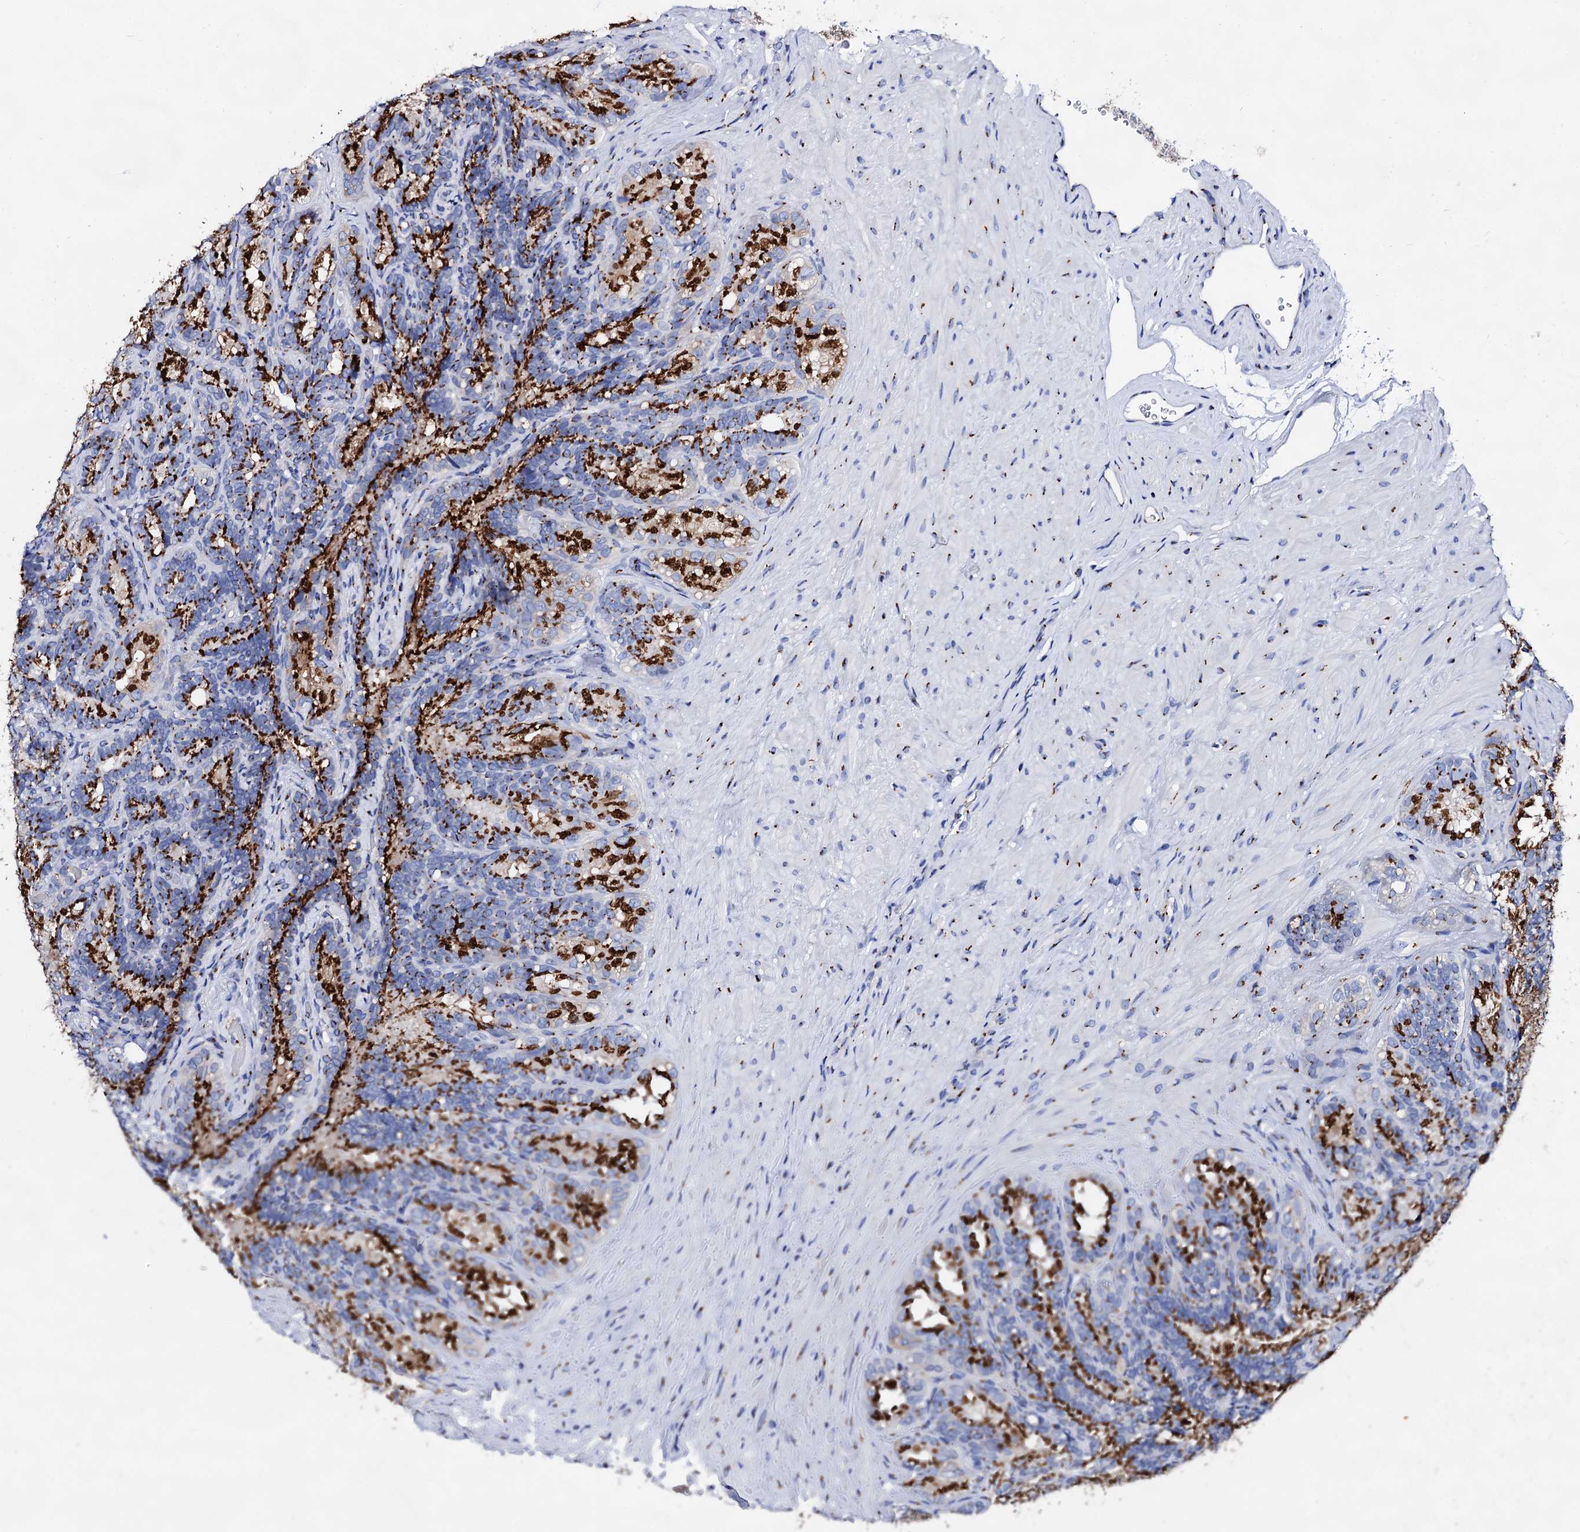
{"staining": {"intensity": "strong", "quantity": "25%-75%", "location": "cytoplasmic/membranous"}, "tissue": "seminal vesicle", "cell_type": "Glandular cells", "image_type": "normal", "snomed": [{"axis": "morphology", "description": "Normal tissue, NOS"}, {"axis": "topography", "description": "Seminal veicle"}], "caption": "IHC of benign seminal vesicle displays high levels of strong cytoplasmic/membranous positivity in approximately 25%-75% of glandular cells.", "gene": "TM9SF3", "patient": {"sex": "male", "age": 60}}